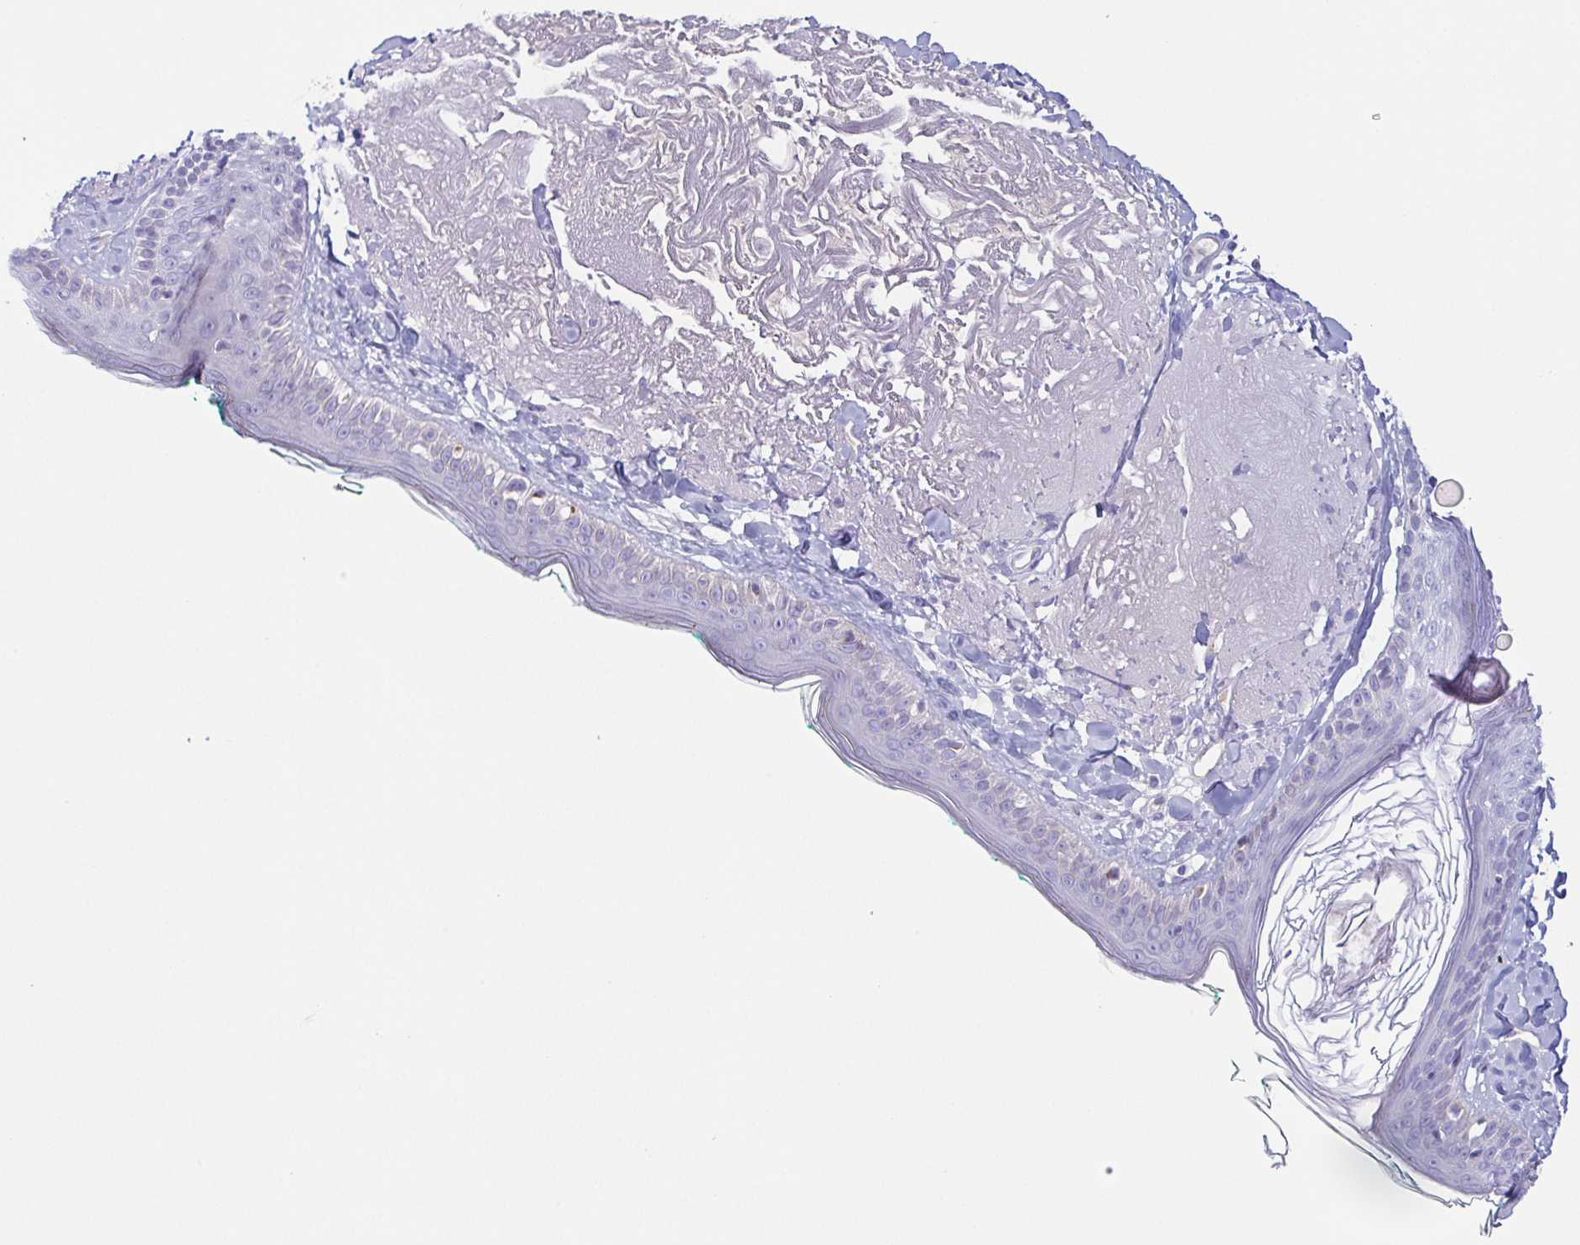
{"staining": {"intensity": "negative", "quantity": "none", "location": "none"}, "tissue": "skin", "cell_type": "Fibroblasts", "image_type": "normal", "snomed": [{"axis": "morphology", "description": "Normal tissue, NOS"}, {"axis": "topography", "description": "Skin"}], "caption": "The immunohistochemistry (IHC) micrograph has no significant staining in fibroblasts of skin.", "gene": "LDLRAD1", "patient": {"sex": "male", "age": 73}}